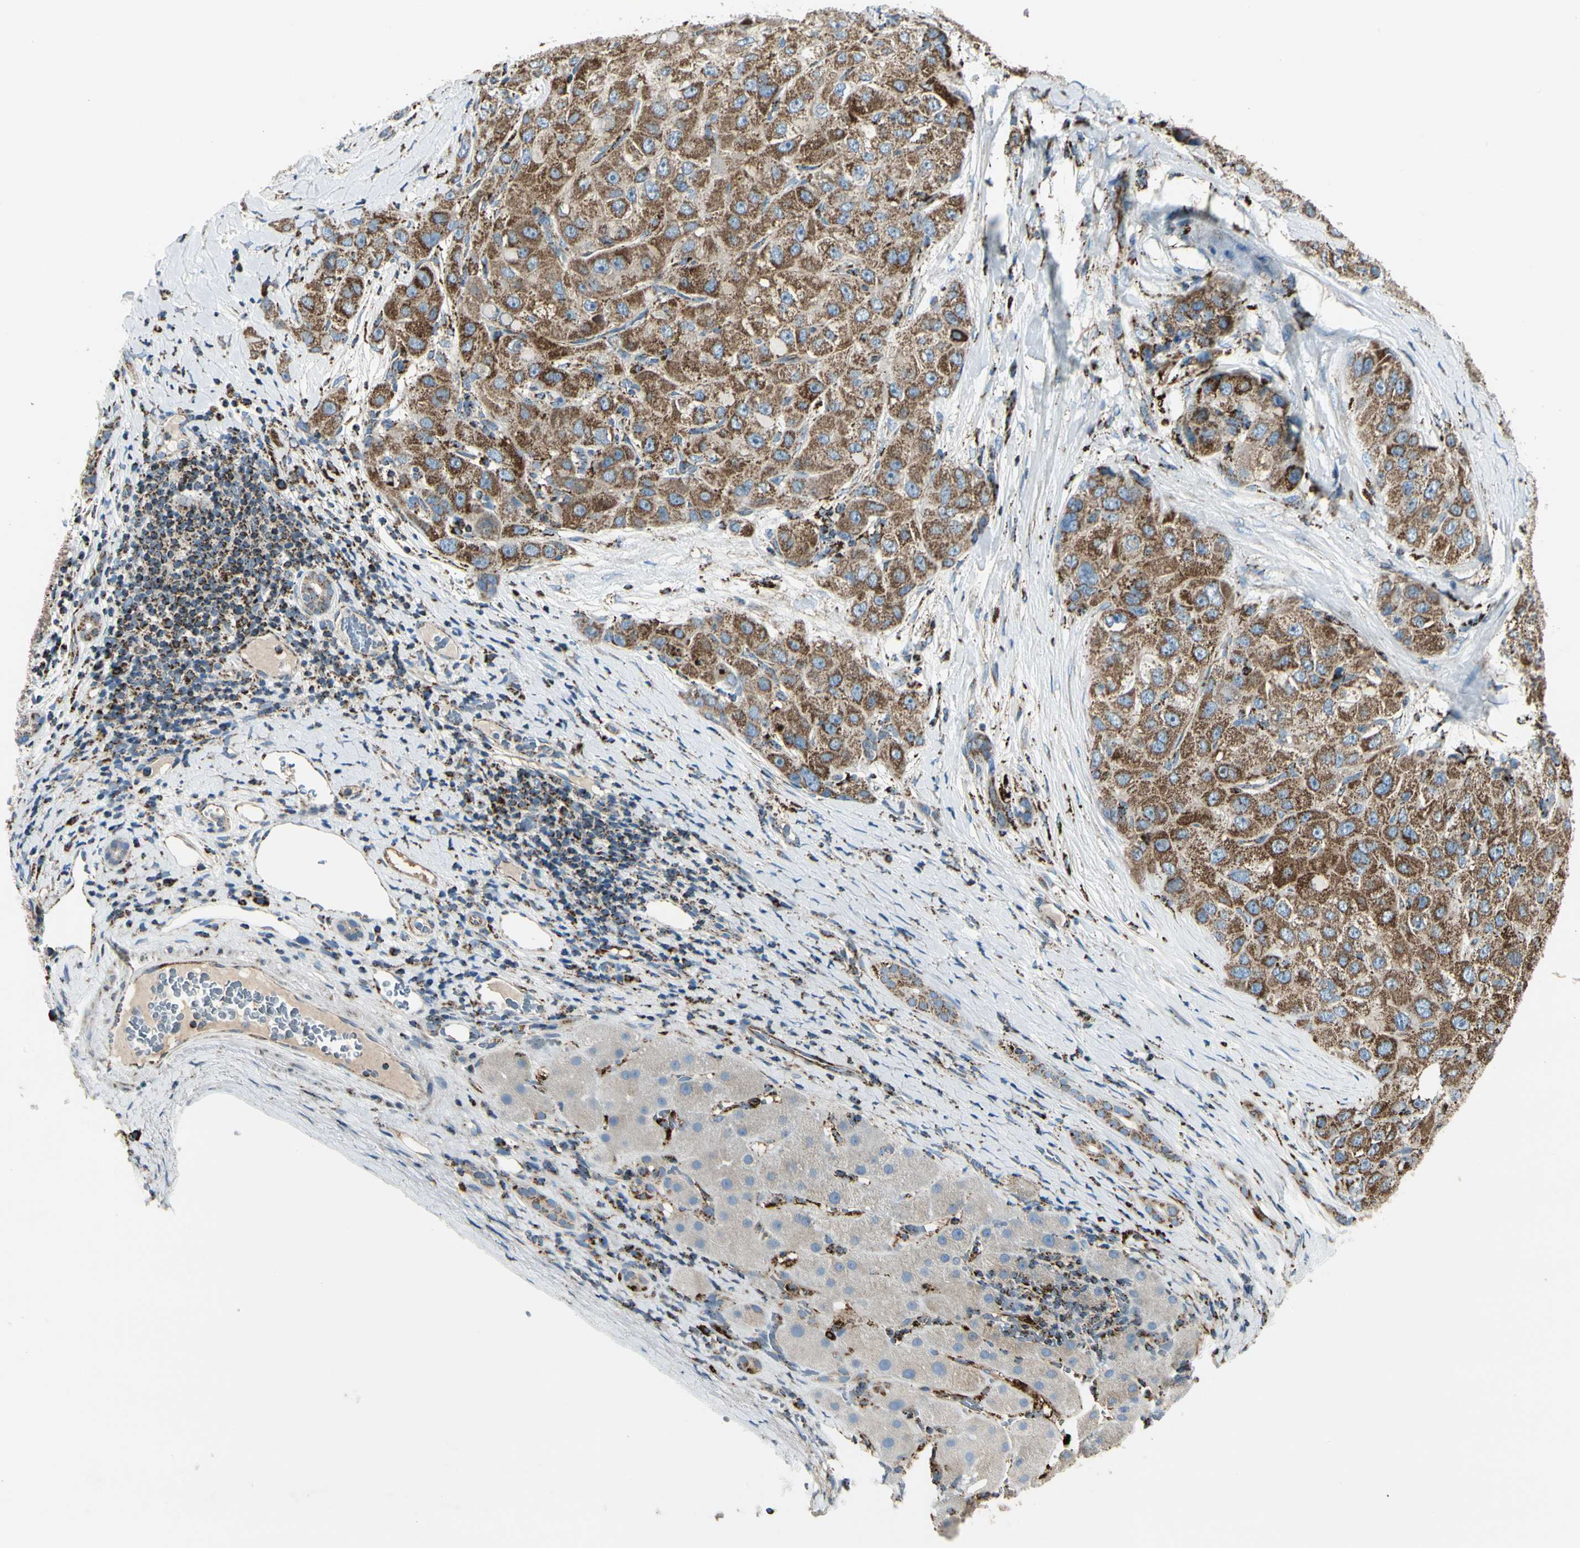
{"staining": {"intensity": "moderate", "quantity": ">75%", "location": "cytoplasmic/membranous"}, "tissue": "liver cancer", "cell_type": "Tumor cells", "image_type": "cancer", "snomed": [{"axis": "morphology", "description": "Carcinoma, Hepatocellular, NOS"}, {"axis": "topography", "description": "Liver"}], "caption": "Protein analysis of liver cancer (hepatocellular carcinoma) tissue reveals moderate cytoplasmic/membranous expression in approximately >75% of tumor cells.", "gene": "ME2", "patient": {"sex": "male", "age": 80}}